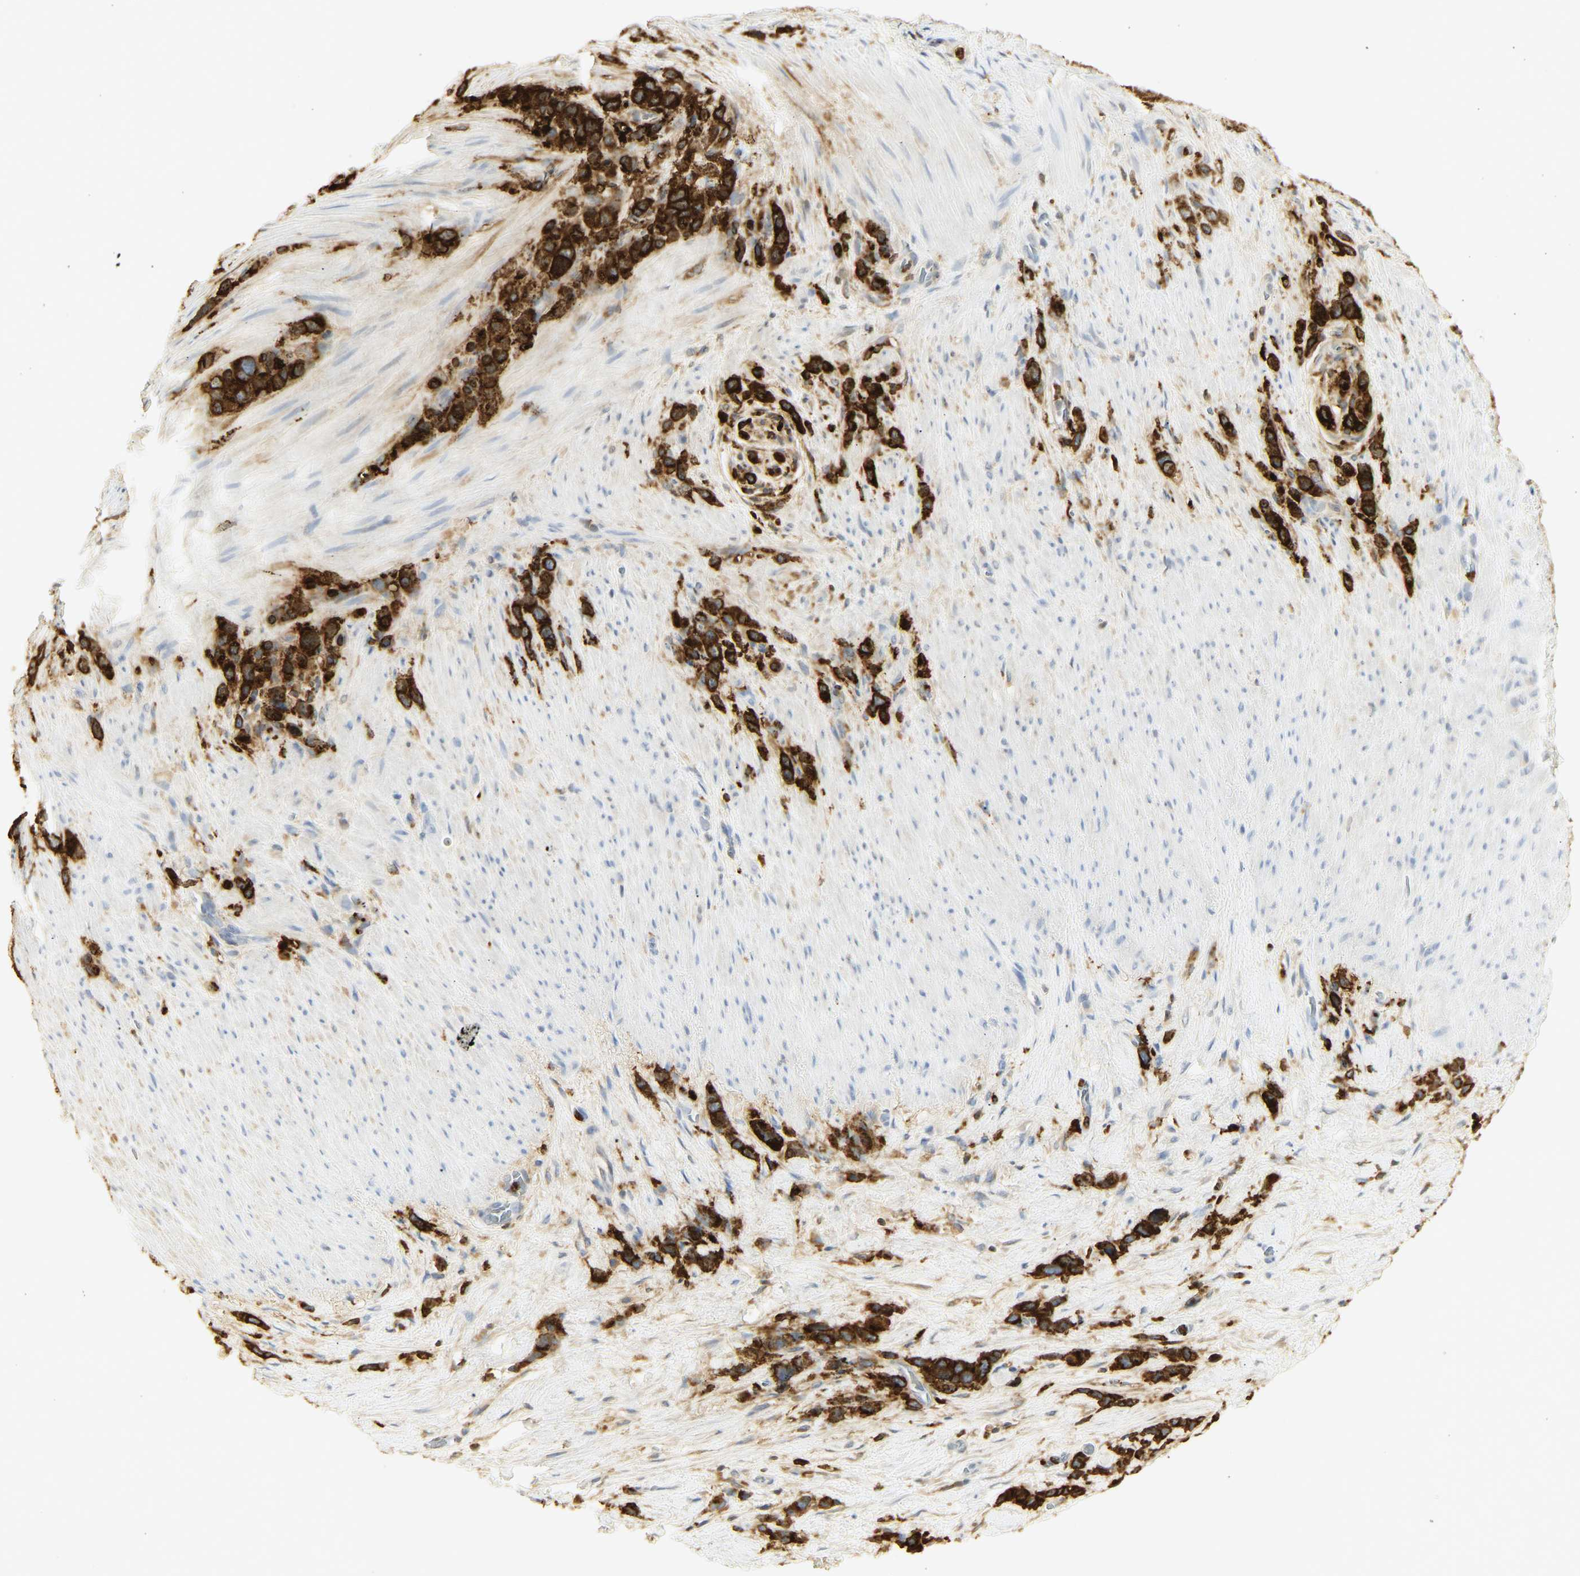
{"staining": {"intensity": "strong", "quantity": ">75%", "location": "cytoplasmic/membranous"}, "tissue": "stomach cancer", "cell_type": "Tumor cells", "image_type": "cancer", "snomed": [{"axis": "morphology", "description": "Adenocarcinoma, NOS"}, {"axis": "morphology", "description": "Adenocarcinoma, High grade"}, {"axis": "topography", "description": "Stomach, upper"}, {"axis": "topography", "description": "Stomach, lower"}], "caption": "The image reveals staining of stomach cancer, revealing strong cytoplasmic/membranous protein staining (brown color) within tumor cells.", "gene": "CEACAM5", "patient": {"sex": "female", "age": 65}}